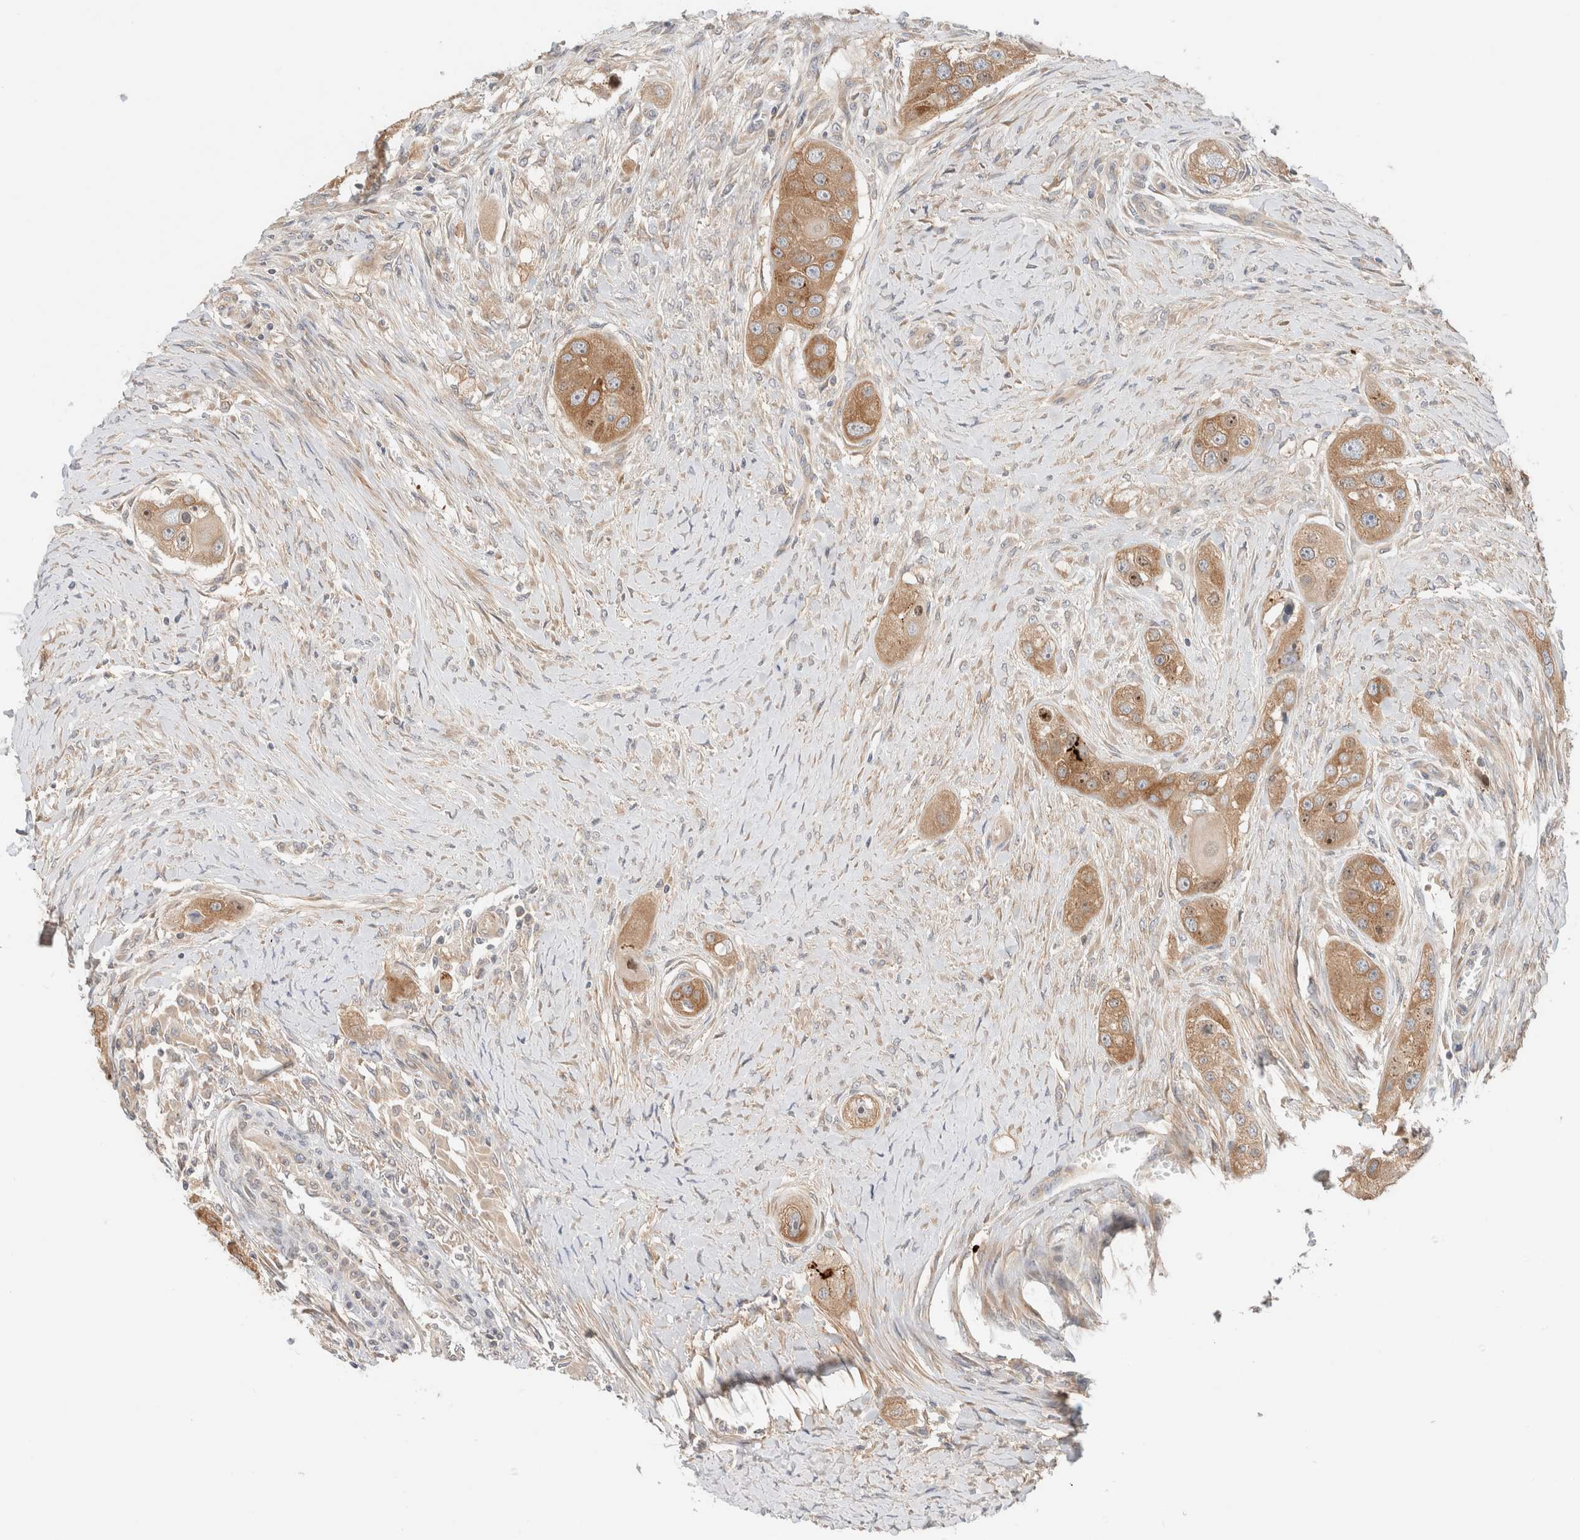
{"staining": {"intensity": "moderate", "quantity": ">75%", "location": "cytoplasmic/membranous"}, "tissue": "head and neck cancer", "cell_type": "Tumor cells", "image_type": "cancer", "snomed": [{"axis": "morphology", "description": "Normal tissue, NOS"}, {"axis": "morphology", "description": "Squamous cell carcinoma, NOS"}, {"axis": "topography", "description": "Skeletal muscle"}, {"axis": "topography", "description": "Head-Neck"}], "caption": "Immunohistochemical staining of human head and neck cancer (squamous cell carcinoma) reveals moderate cytoplasmic/membranous protein positivity in approximately >75% of tumor cells. (brown staining indicates protein expression, while blue staining denotes nuclei).", "gene": "MARK3", "patient": {"sex": "male", "age": 51}}